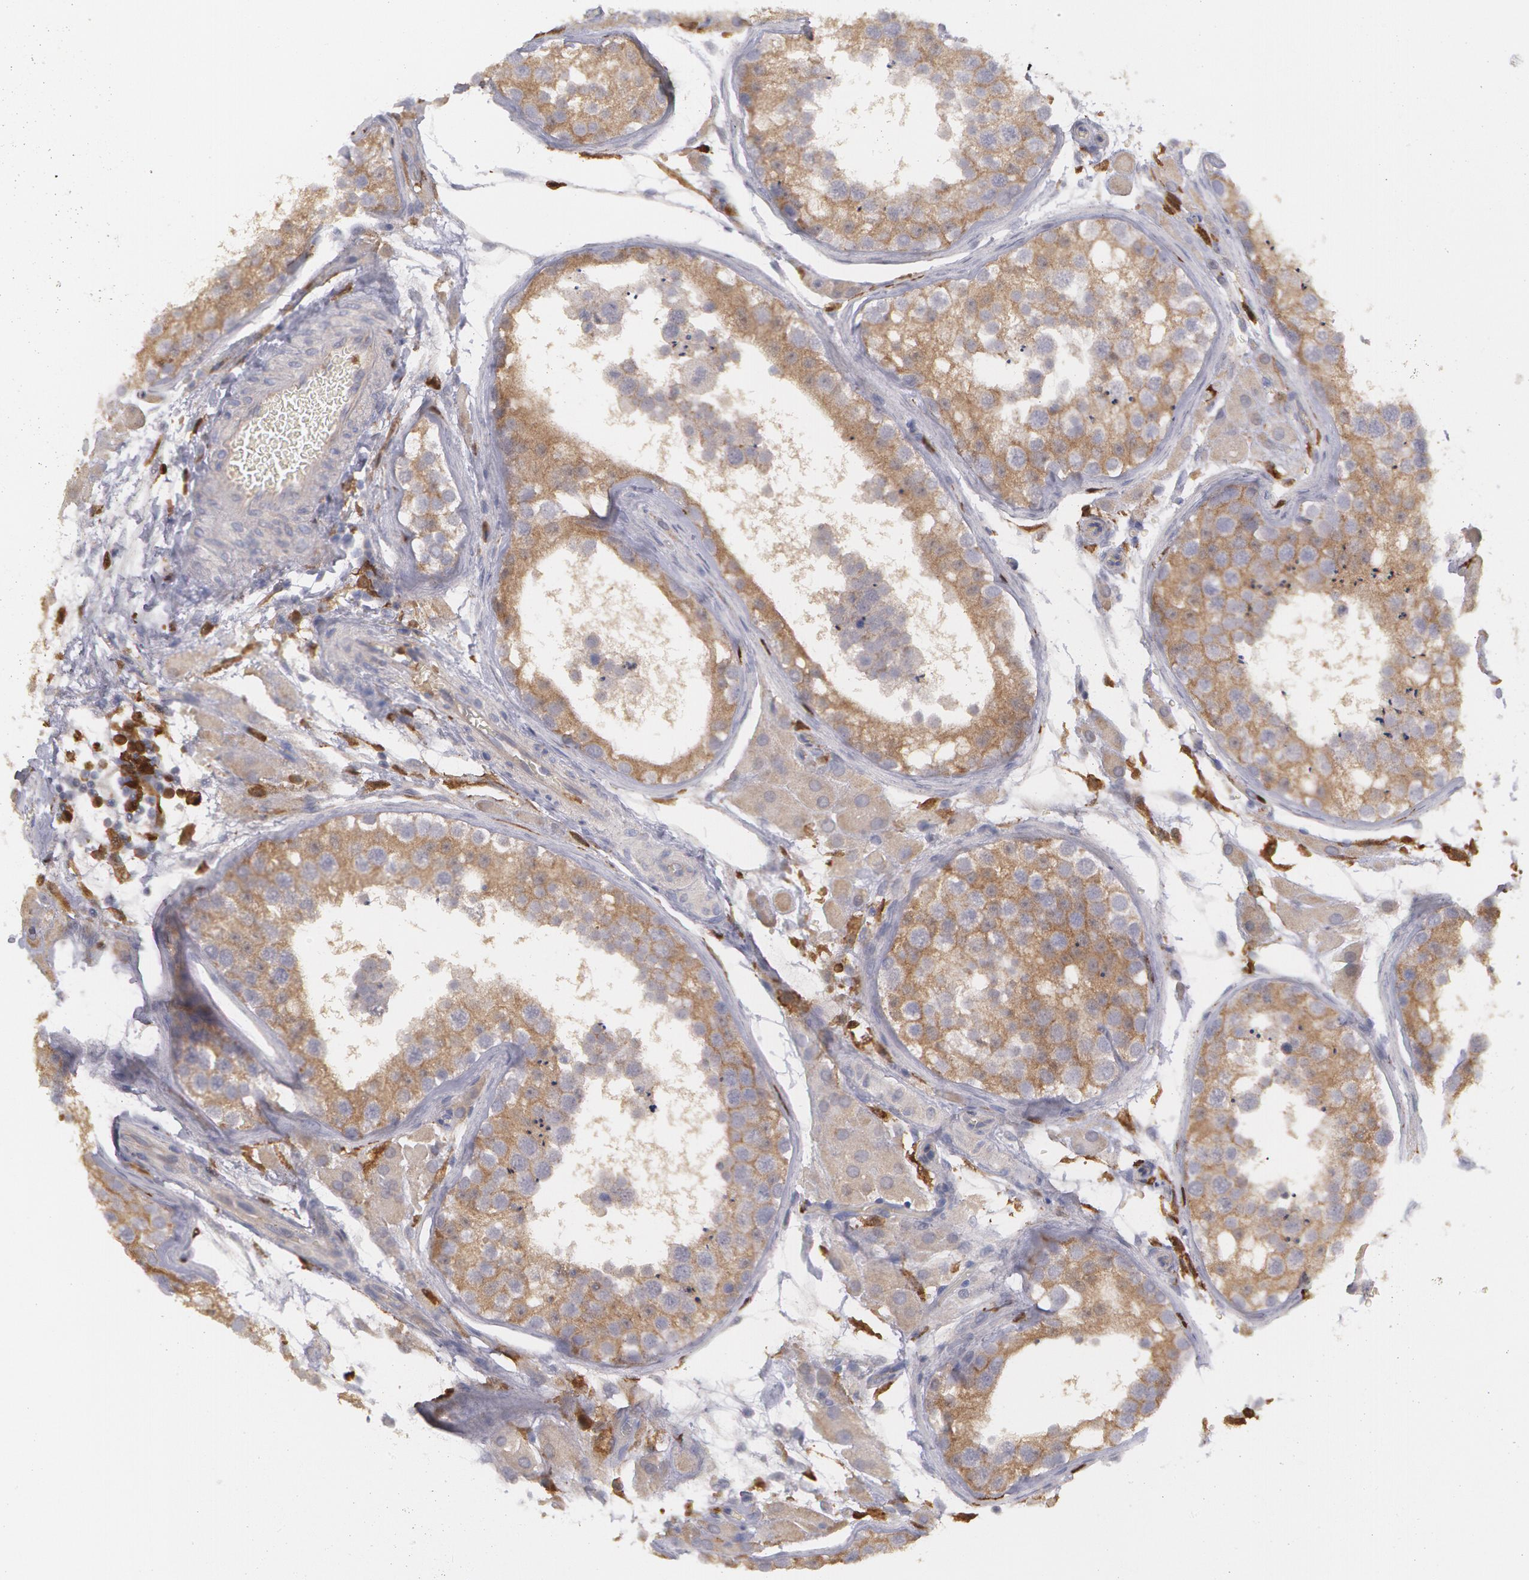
{"staining": {"intensity": "moderate", "quantity": ">75%", "location": "cytoplasmic/membranous"}, "tissue": "testis", "cell_type": "Cells in seminiferous ducts", "image_type": "normal", "snomed": [{"axis": "morphology", "description": "Normal tissue, NOS"}, {"axis": "topography", "description": "Testis"}], "caption": "DAB (3,3'-diaminobenzidine) immunohistochemical staining of normal testis shows moderate cytoplasmic/membranous protein expression in approximately >75% of cells in seminiferous ducts.", "gene": "SYK", "patient": {"sex": "male", "age": 26}}